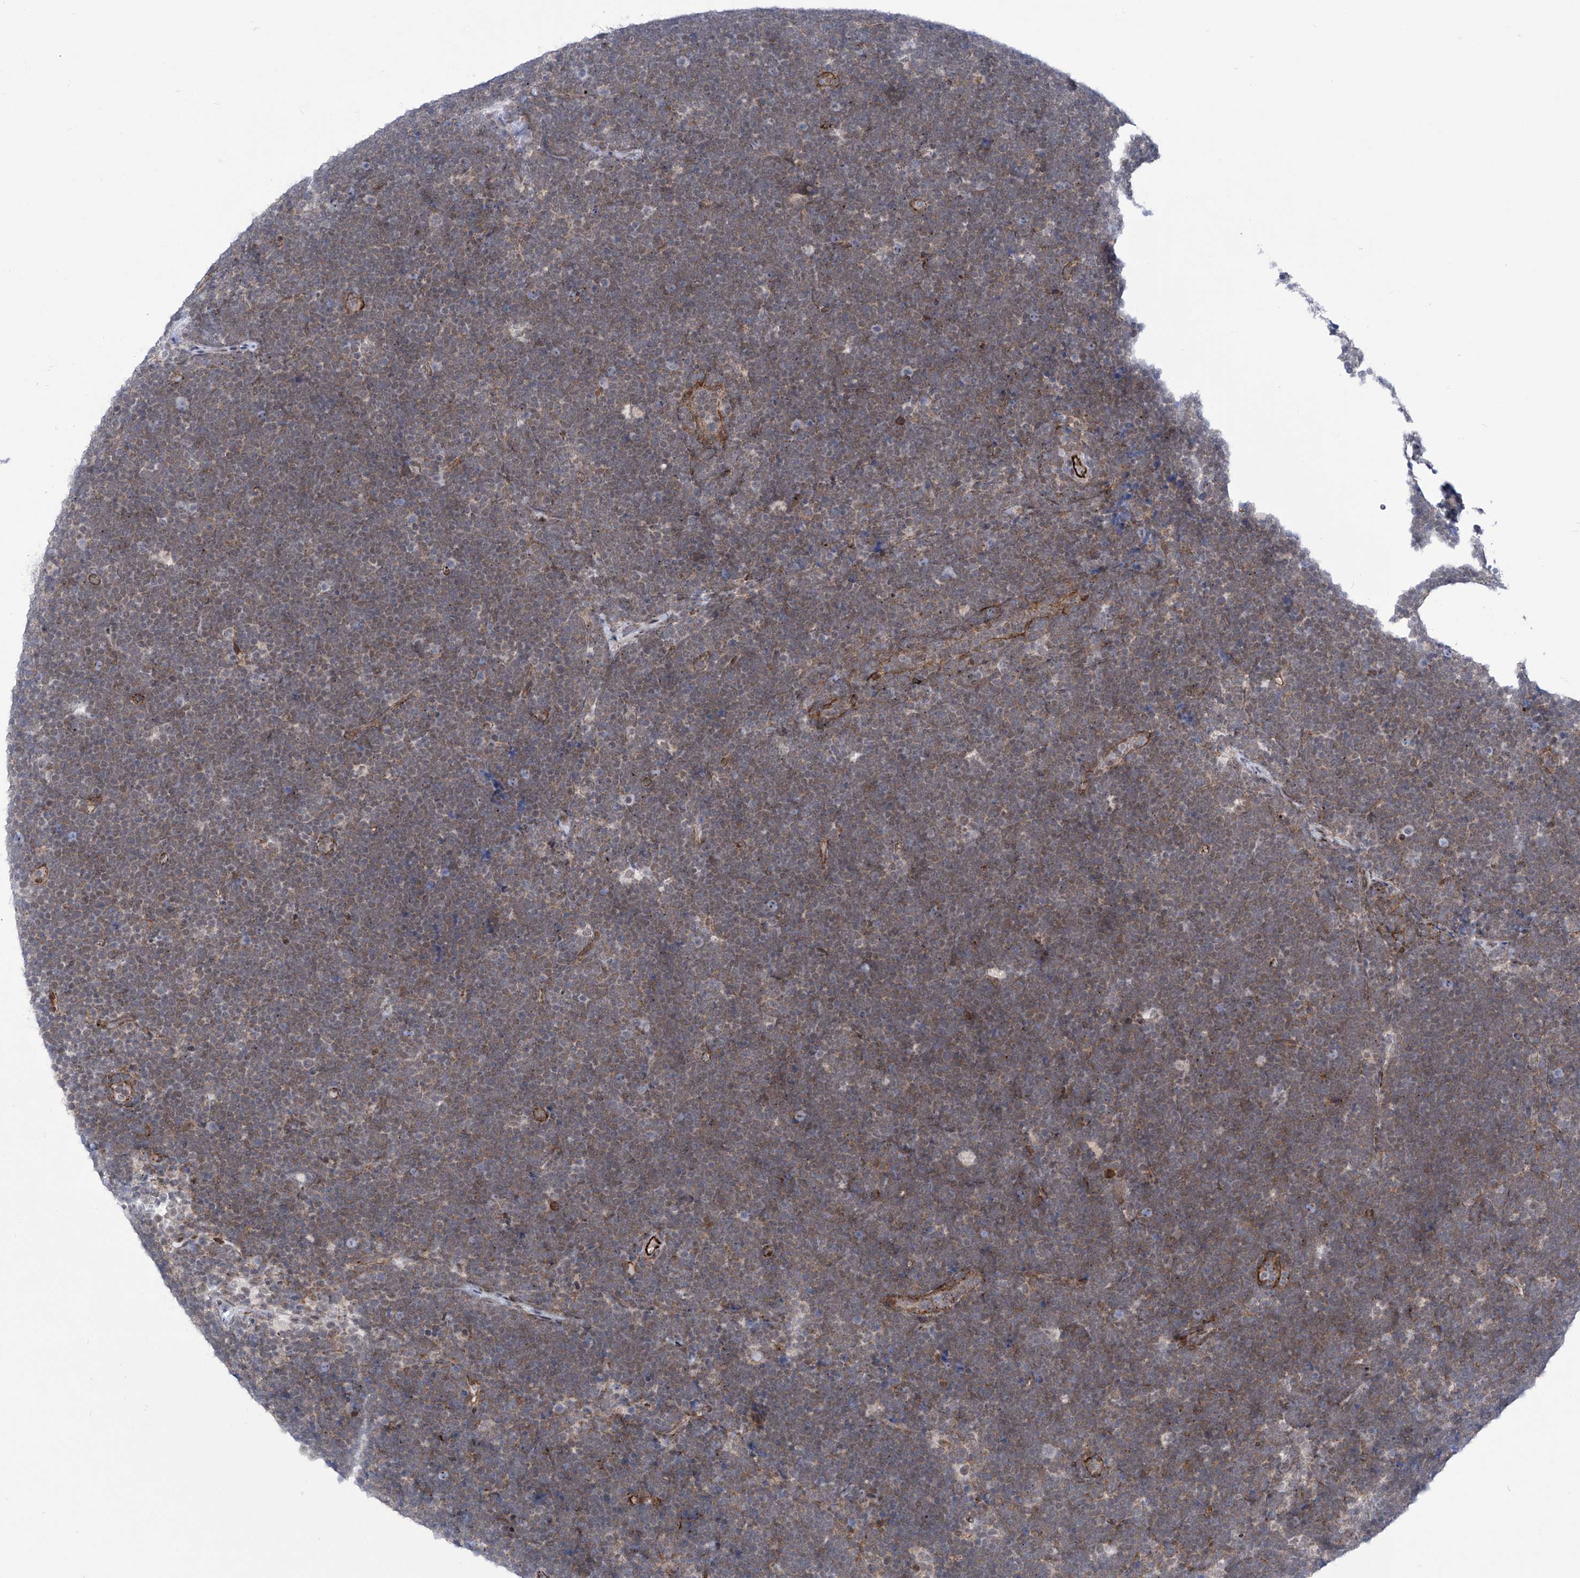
{"staining": {"intensity": "weak", "quantity": ">75%", "location": "cytoplasmic/membranous"}, "tissue": "lymphoma", "cell_type": "Tumor cells", "image_type": "cancer", "snomed": [{"axis": "morphology", "description": "Malignant lymphoma, non-Hodgkin's type, High grade"}, {"axis": "topography", "description": "Lymph node"}], "caption": "A low amount of weak cytoplasmic/membranous expression is identified in approximately >75% of tumor cells in lymphoma tissue.", "gene": "CEP290", "patient": {"sex": "male", "age": 13}}